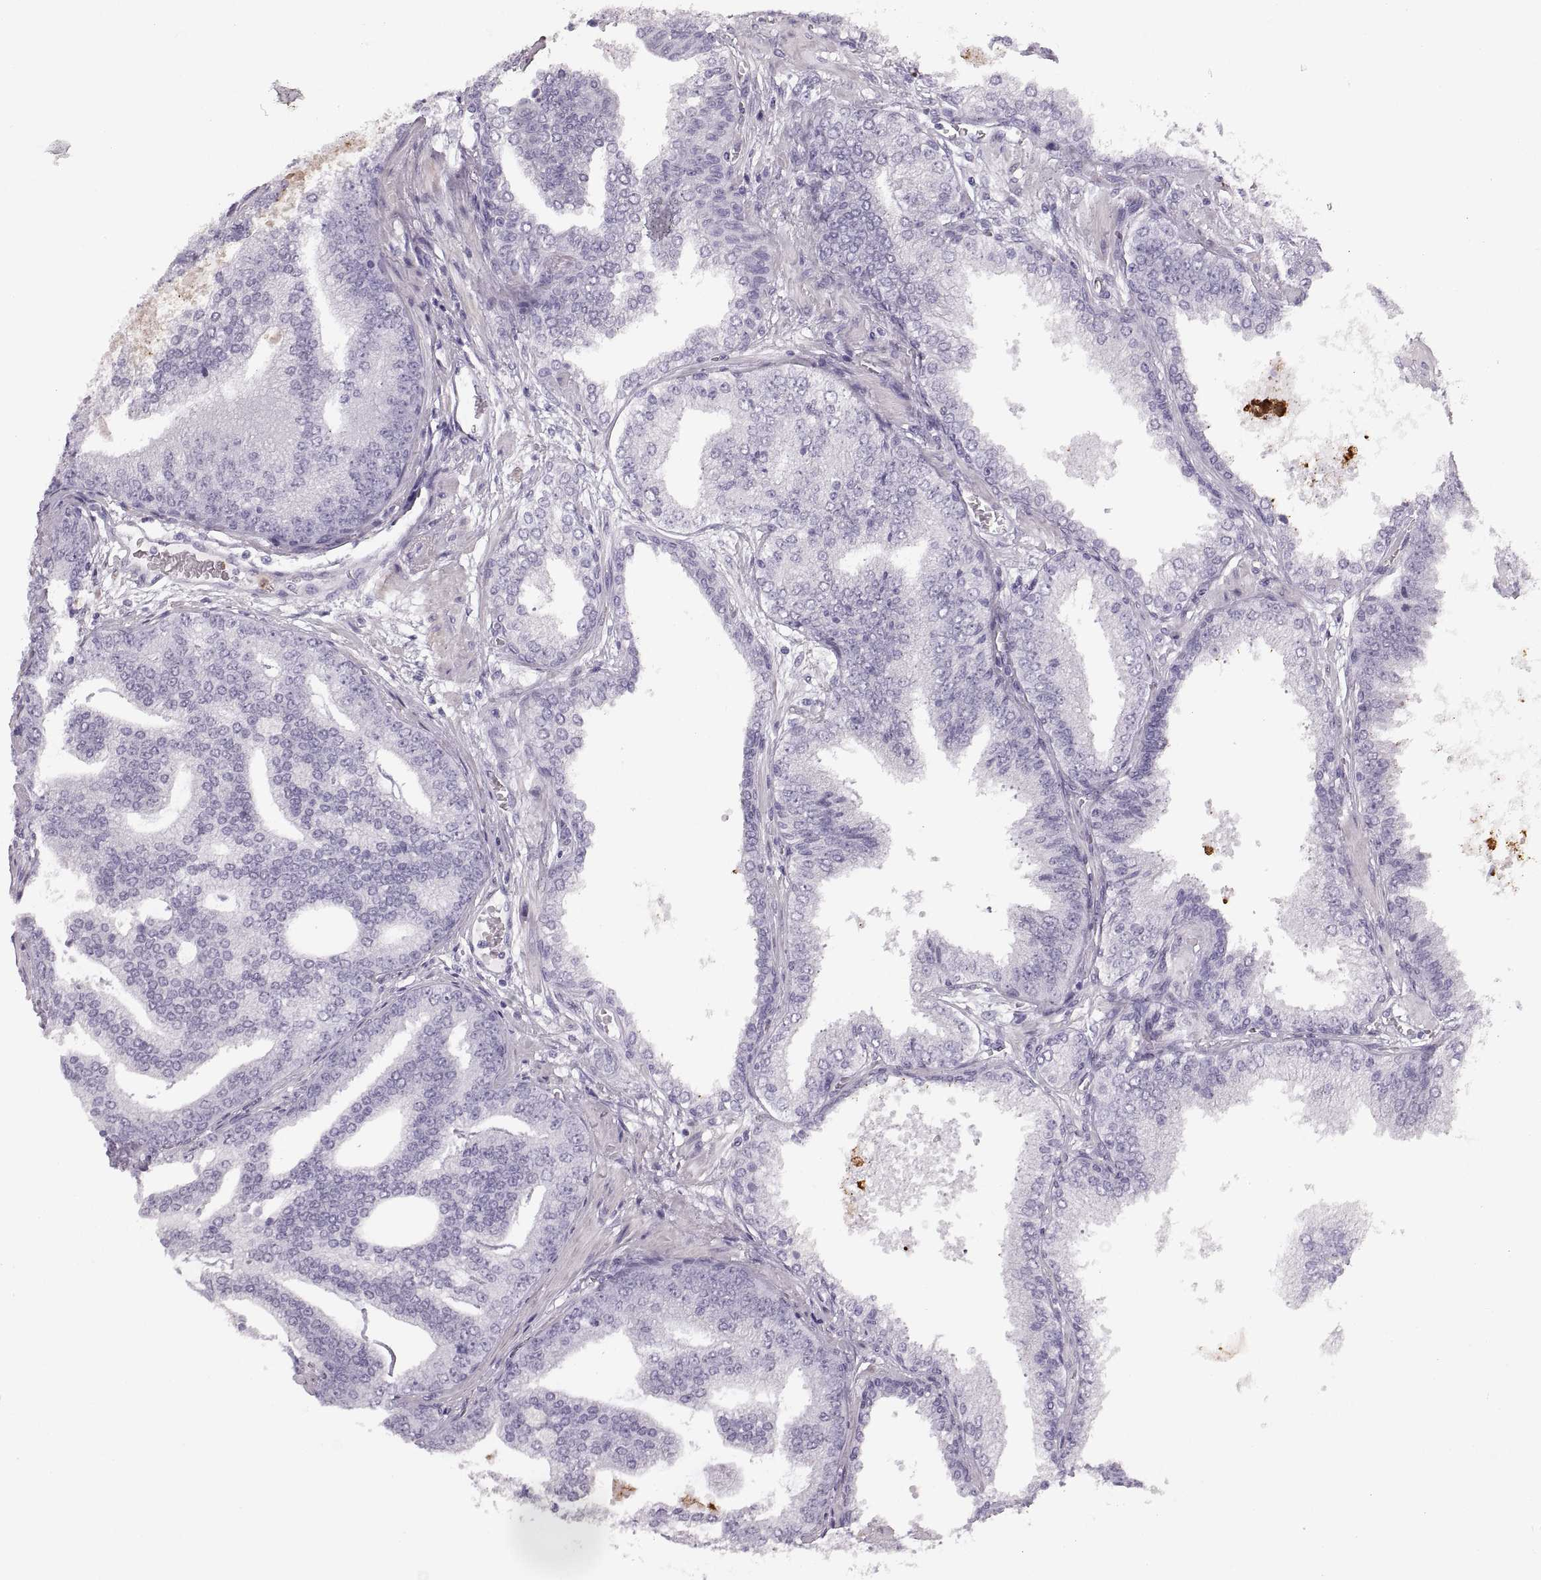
{"staining": {"intensity": "negative", "quantity": "none", "location": "none"}, "tissue": "prostate cancer", "cell_type": "Tumor cells", "image_type": "cancer", "snomed": [{"axis": "morphology", "description": "Adenocarcinoma, NOS"}, {"axis": "topography", "description": "Prostate"}], "caption": "Tumor cells show no significant protein staining in prostate cancer.", "gene": "MILR1", "patient": {"sex": "male", "age": 64}}